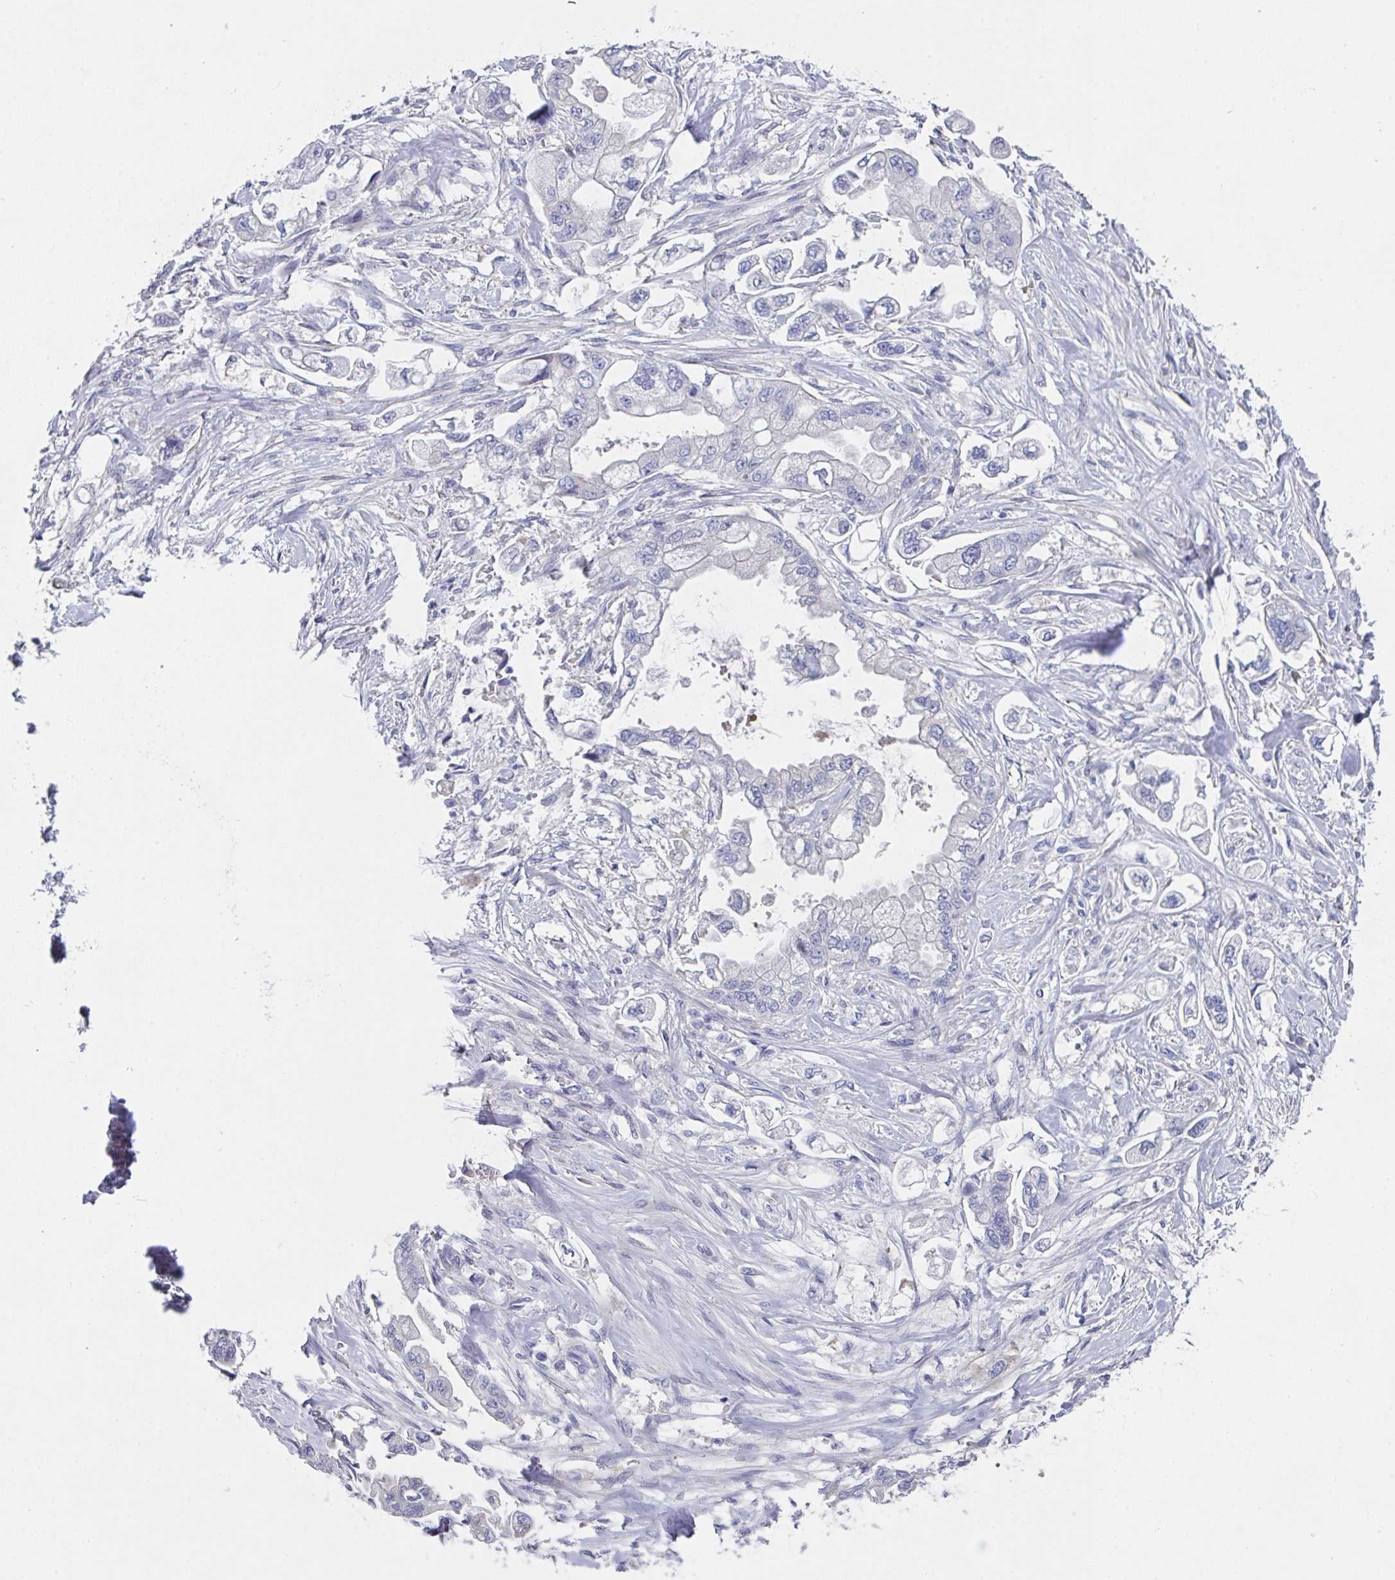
{"staining": {"intensity": "negative", "quantity": "none", "location": "none"}, "tissue": "stomach cancer", "cell_type": "Tumor cells", "image_type": "cancer", "snomed": [{"axis": "morphology", "description": "Adenocarcinoma, NOS"}, {"axis": "topography", "description": "Stomach"}], "caption": "Tumor cells are negative for protein expression in human stomach adenocarcinoma.", "gene": "FBXO47", "patient": {"sex": "male", "age": 62}}